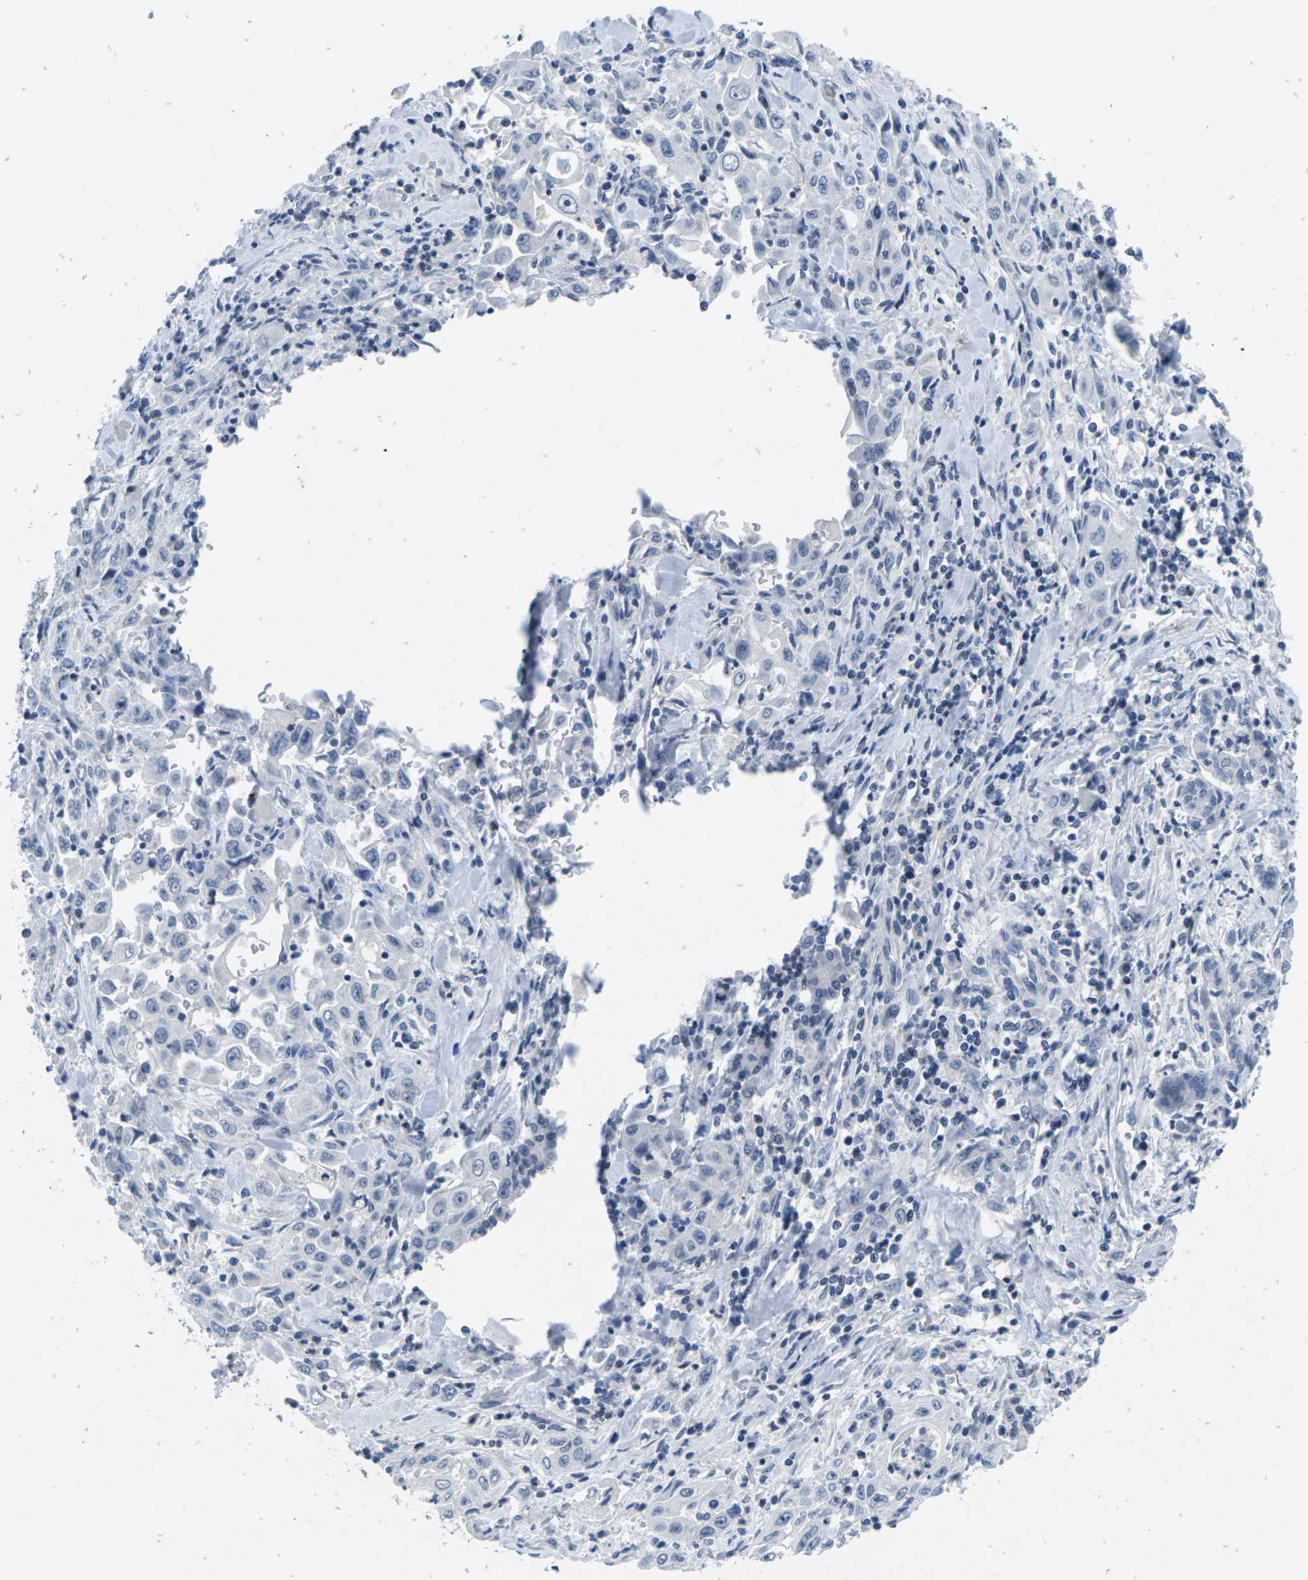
{"staining": {"intensity": "negative", "quantity": "none", "location": "none"}, "tissue": "pancreatic cancer", "cell_type": "Tumor cells", "image_type": "cancer", "snomed": [{"axis": "morphology", "description": "Adenocarcinoma, NOS"}, {"axis": "topography", "description": "Pancreas"}], "caption": "Adenocarcinoma (pancreatic) was stained to show a protein in brown. There is no significant positivity in tumor cells.", "gene": "UMOD", "patient": {"sex": "male", "age": 70}}